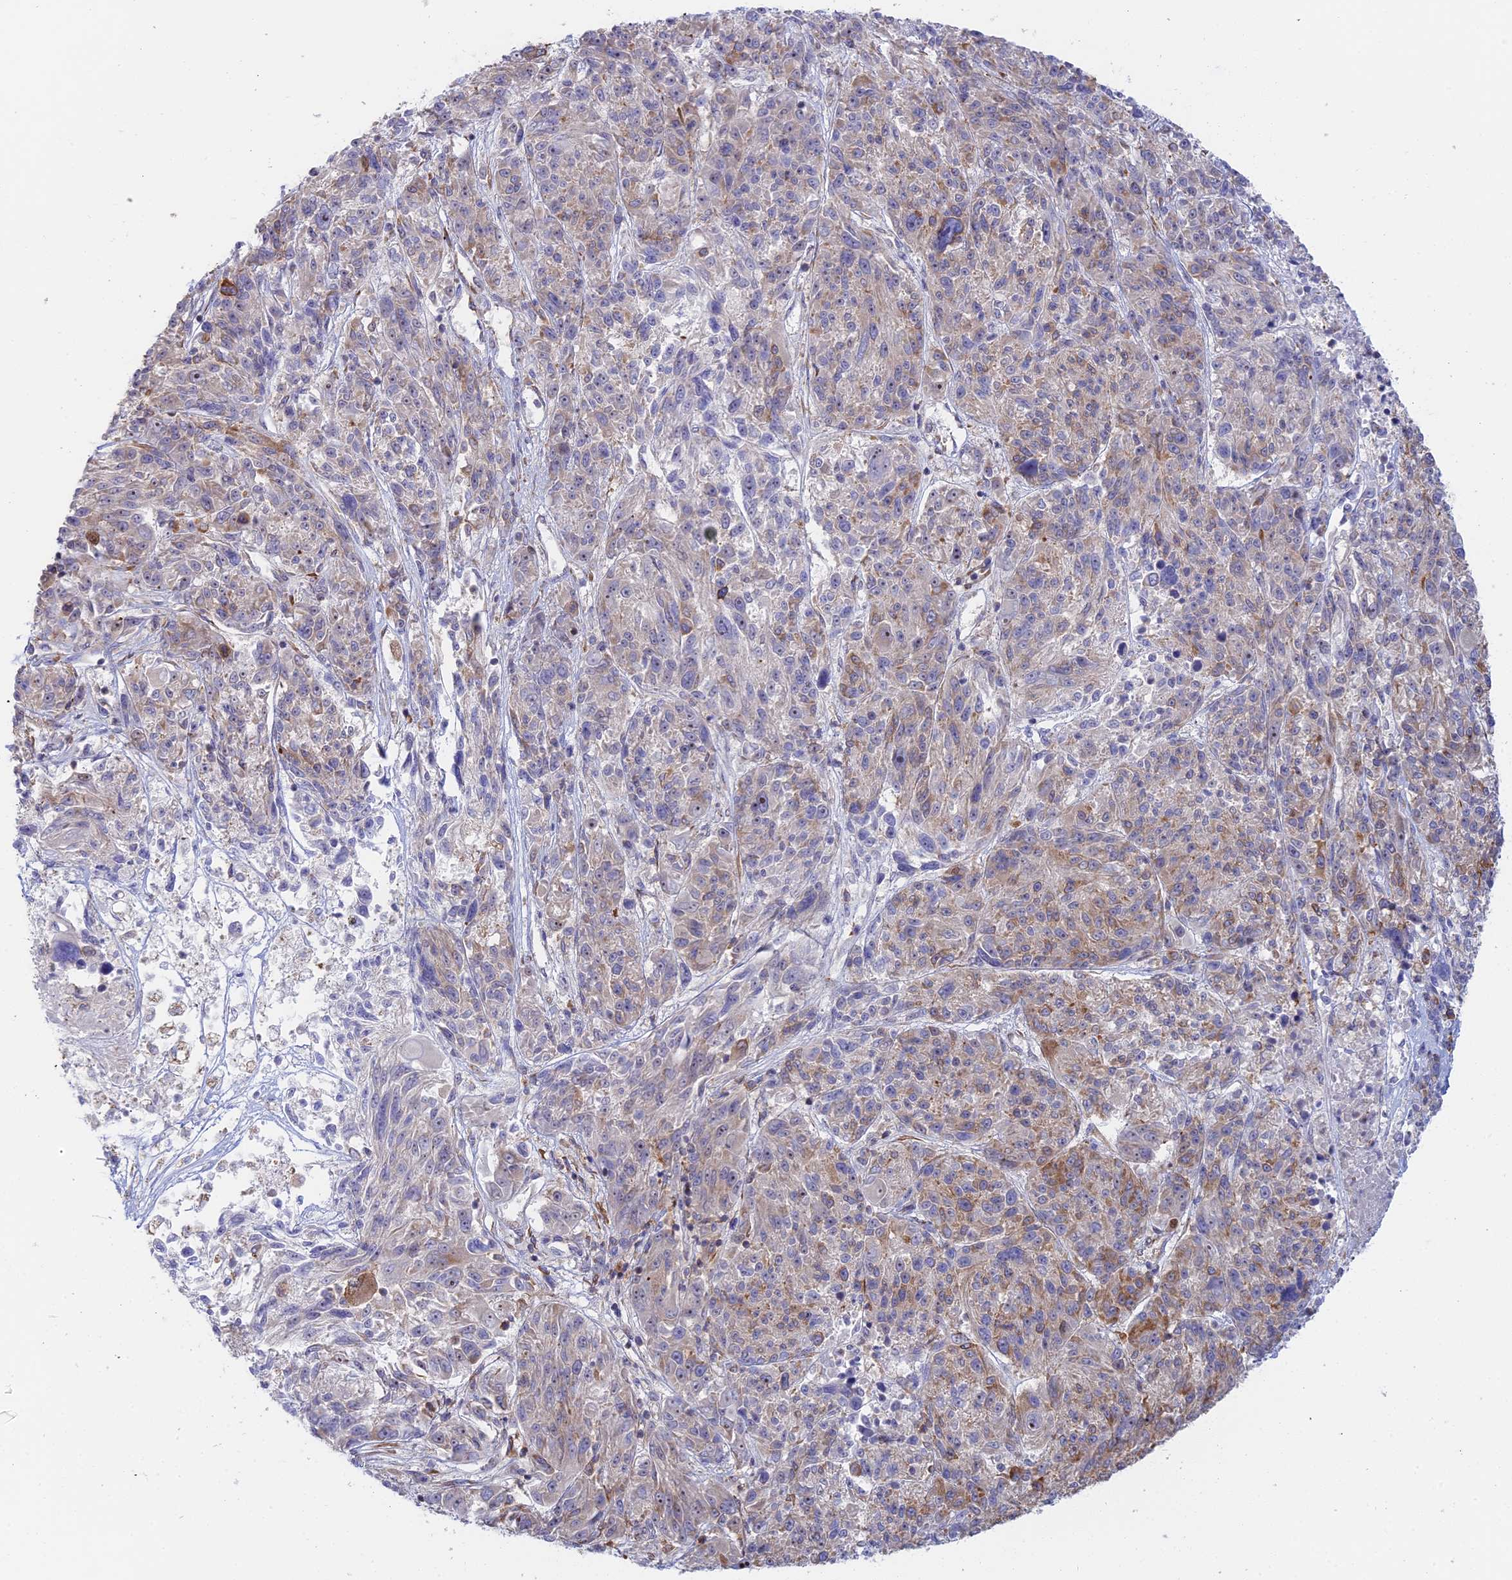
{"staining": {"intensity": "moderate", "quantity": "<25%", "location": "cytoplasmic/membranous"}, "tissue": "melanoma", "cell_type": "Tumor cells", "image_type": "cancer", "snomed": [{"axis": "morphology", "description": "Malignant melanoma, NOS"}, {"axis": "topography", "description": "Skin"}], "caption": "Human melanoma stained with a brown dye demonstrates moderate cytoplasmic/membranous positive positivity in about <25% of tumor cells.", "gene": "GMIP", "patient": {"sex": "male", "age": 53}}